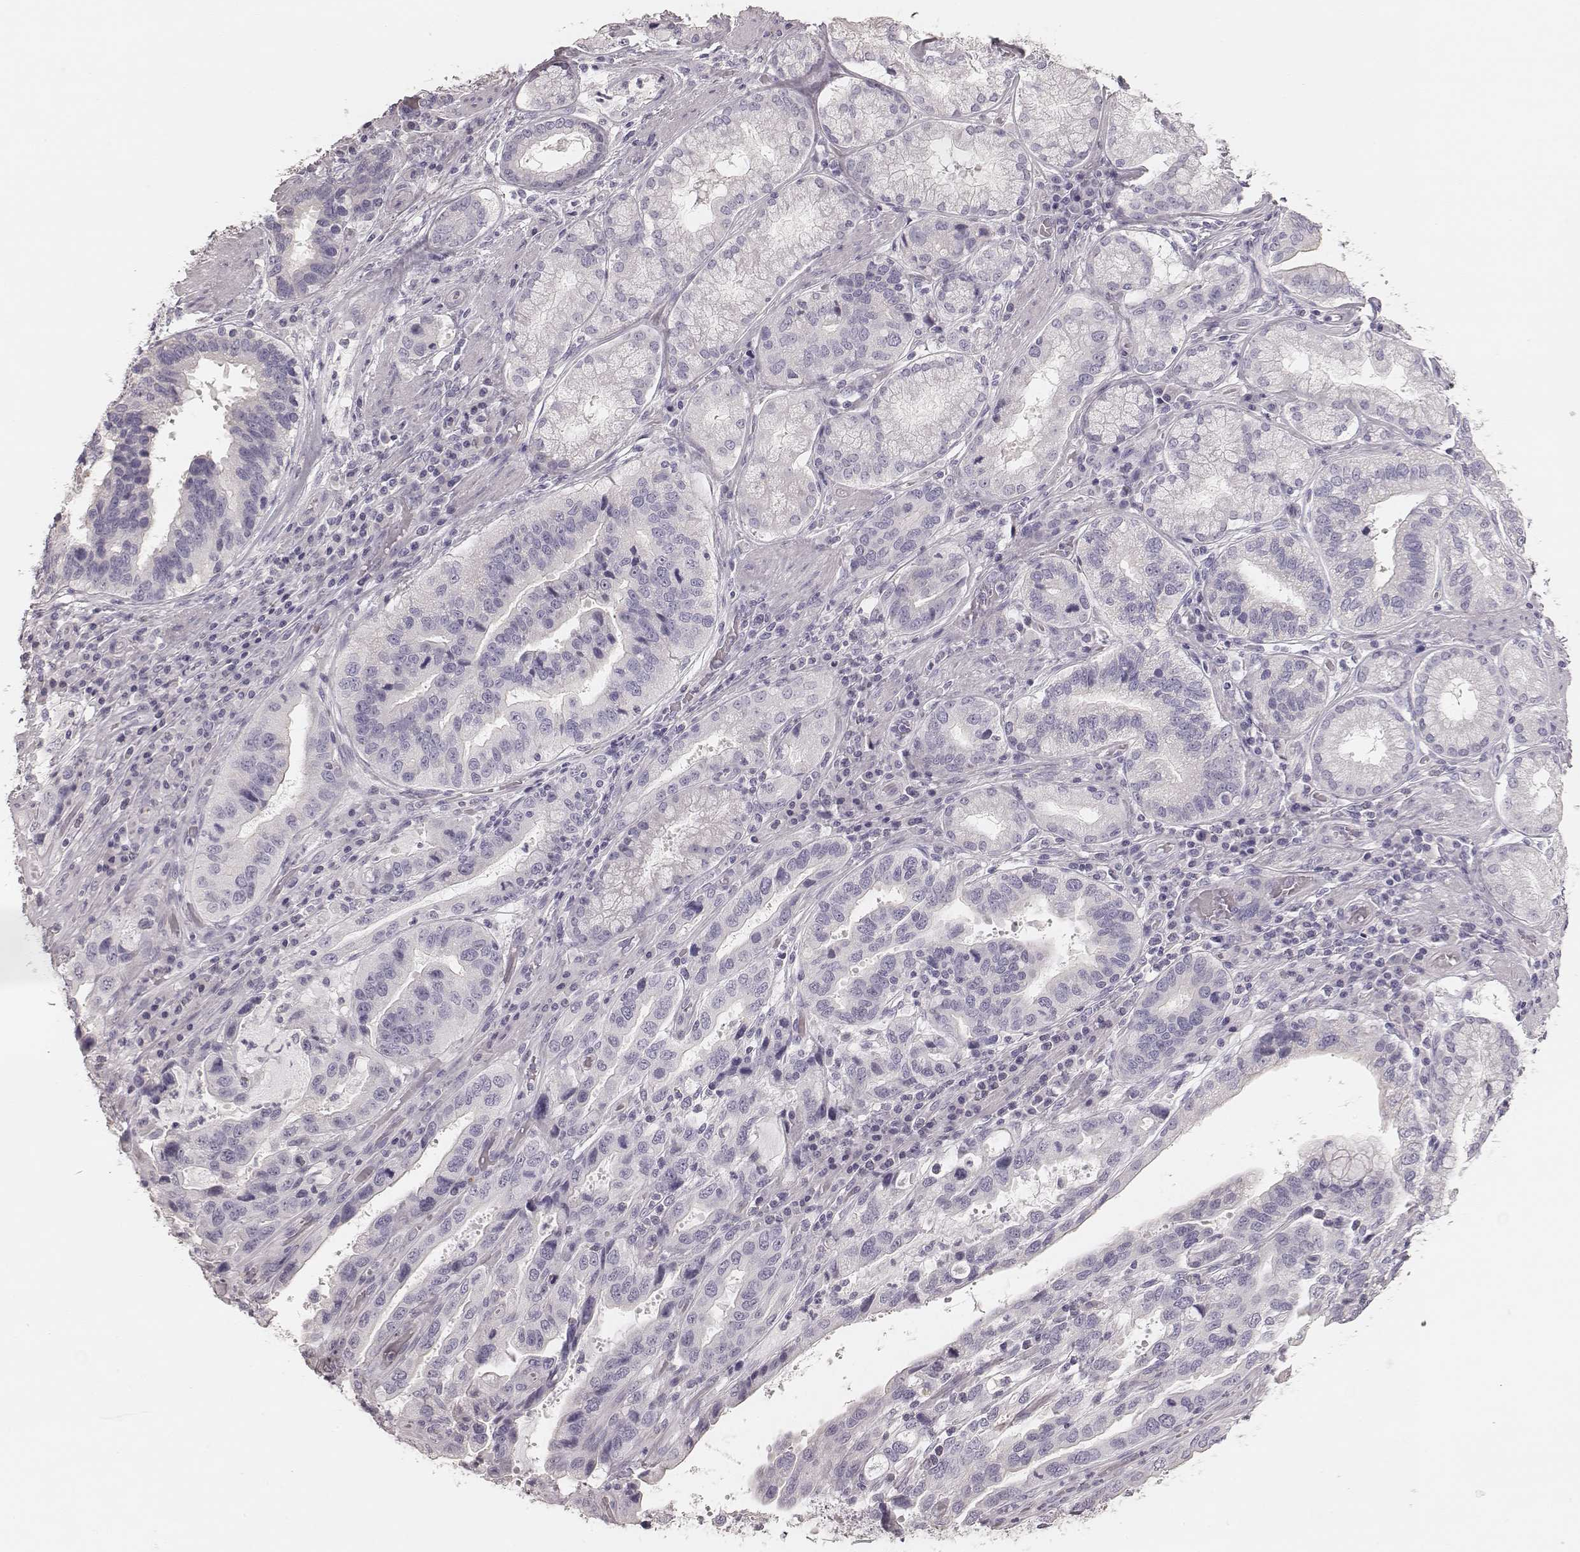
{"staining": {"intensity": "negative", "quantity": "none", "location": "none"}, "tissue": "stomach cancer", "cell_type": "Tumor cells", "image_type": "cancer", "snomed": [{"axis": "morphology", "description": "Adenocarcinoma, NOS"}, {"axis": "topography", "description": "Stomach, lower"}], "caption": "Protein analysis of stomach adenocarcinoma demonstrates no significant positivity in tumor cells. (DAB (3,3'-diaminobenzidine) immunohistochemistry (IHC) with hematoxylin counter stain).", "gene": "ZP4", "patient": {"sex": "female", "age": 76}}